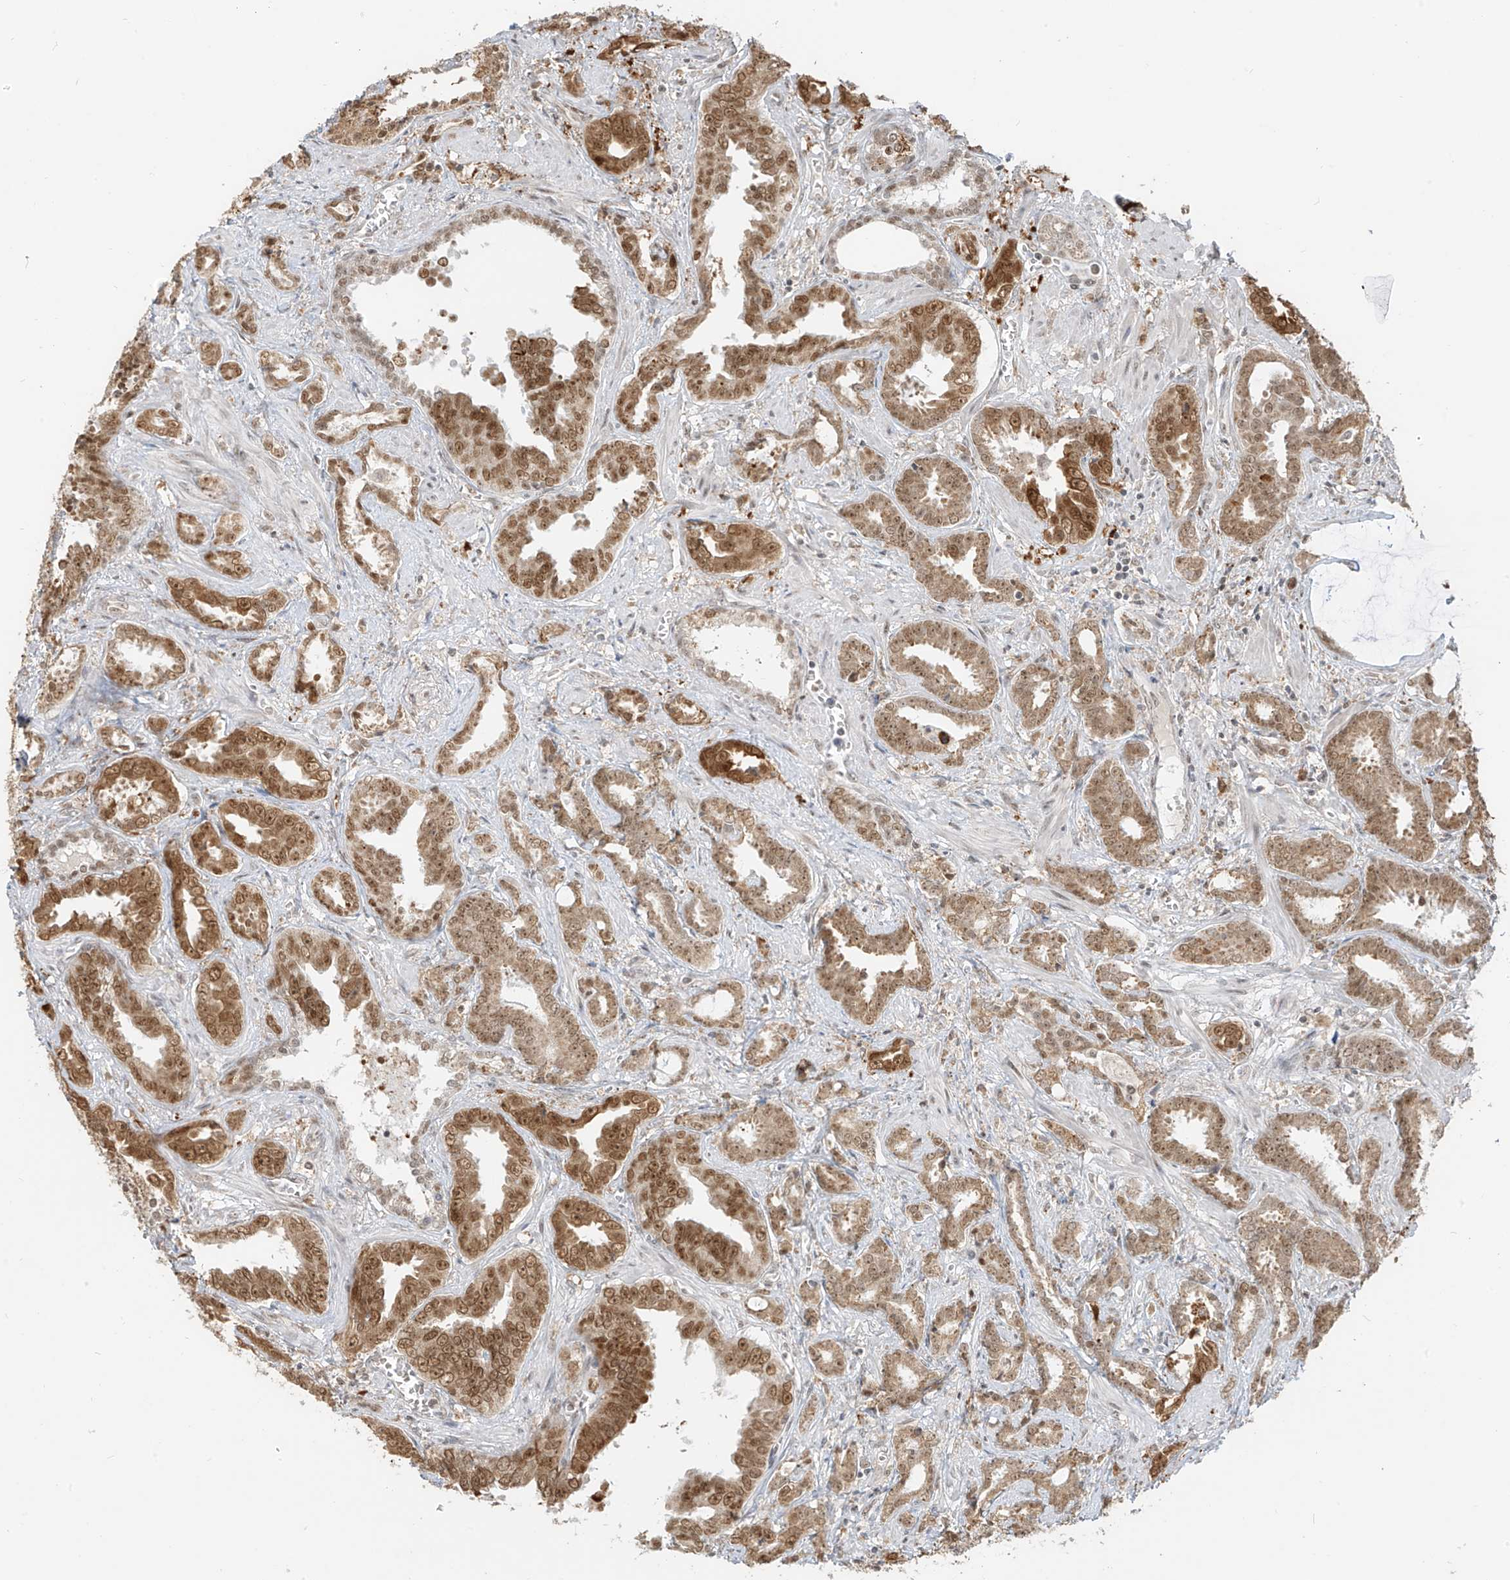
{"staining": {"intensity": "moderate", "quantity": ">75%", "location": "cytoplasmic/membranous,nuclear"}, "tissue": "prostate cancer", "cell_type": "Tumor cells", "image_type": "cancer", "snomed": [{"axis": "morphology", "description": "Adenocarcinoma, High grade"}, {"axis": "topography", "description": "Prostate and seminal vesicle, NOS"}], "caption": "DAB (3,3'-diaminobenzidine) immunohistochemical staining of human prostate high-grade adenocarcinoma shows moderate cytoplasmic/membranous and nuclear protein positivity in about >75% of tumor cells.", "gene": "ZMYM2", "patient": {"sex": "male", "age": 67}}